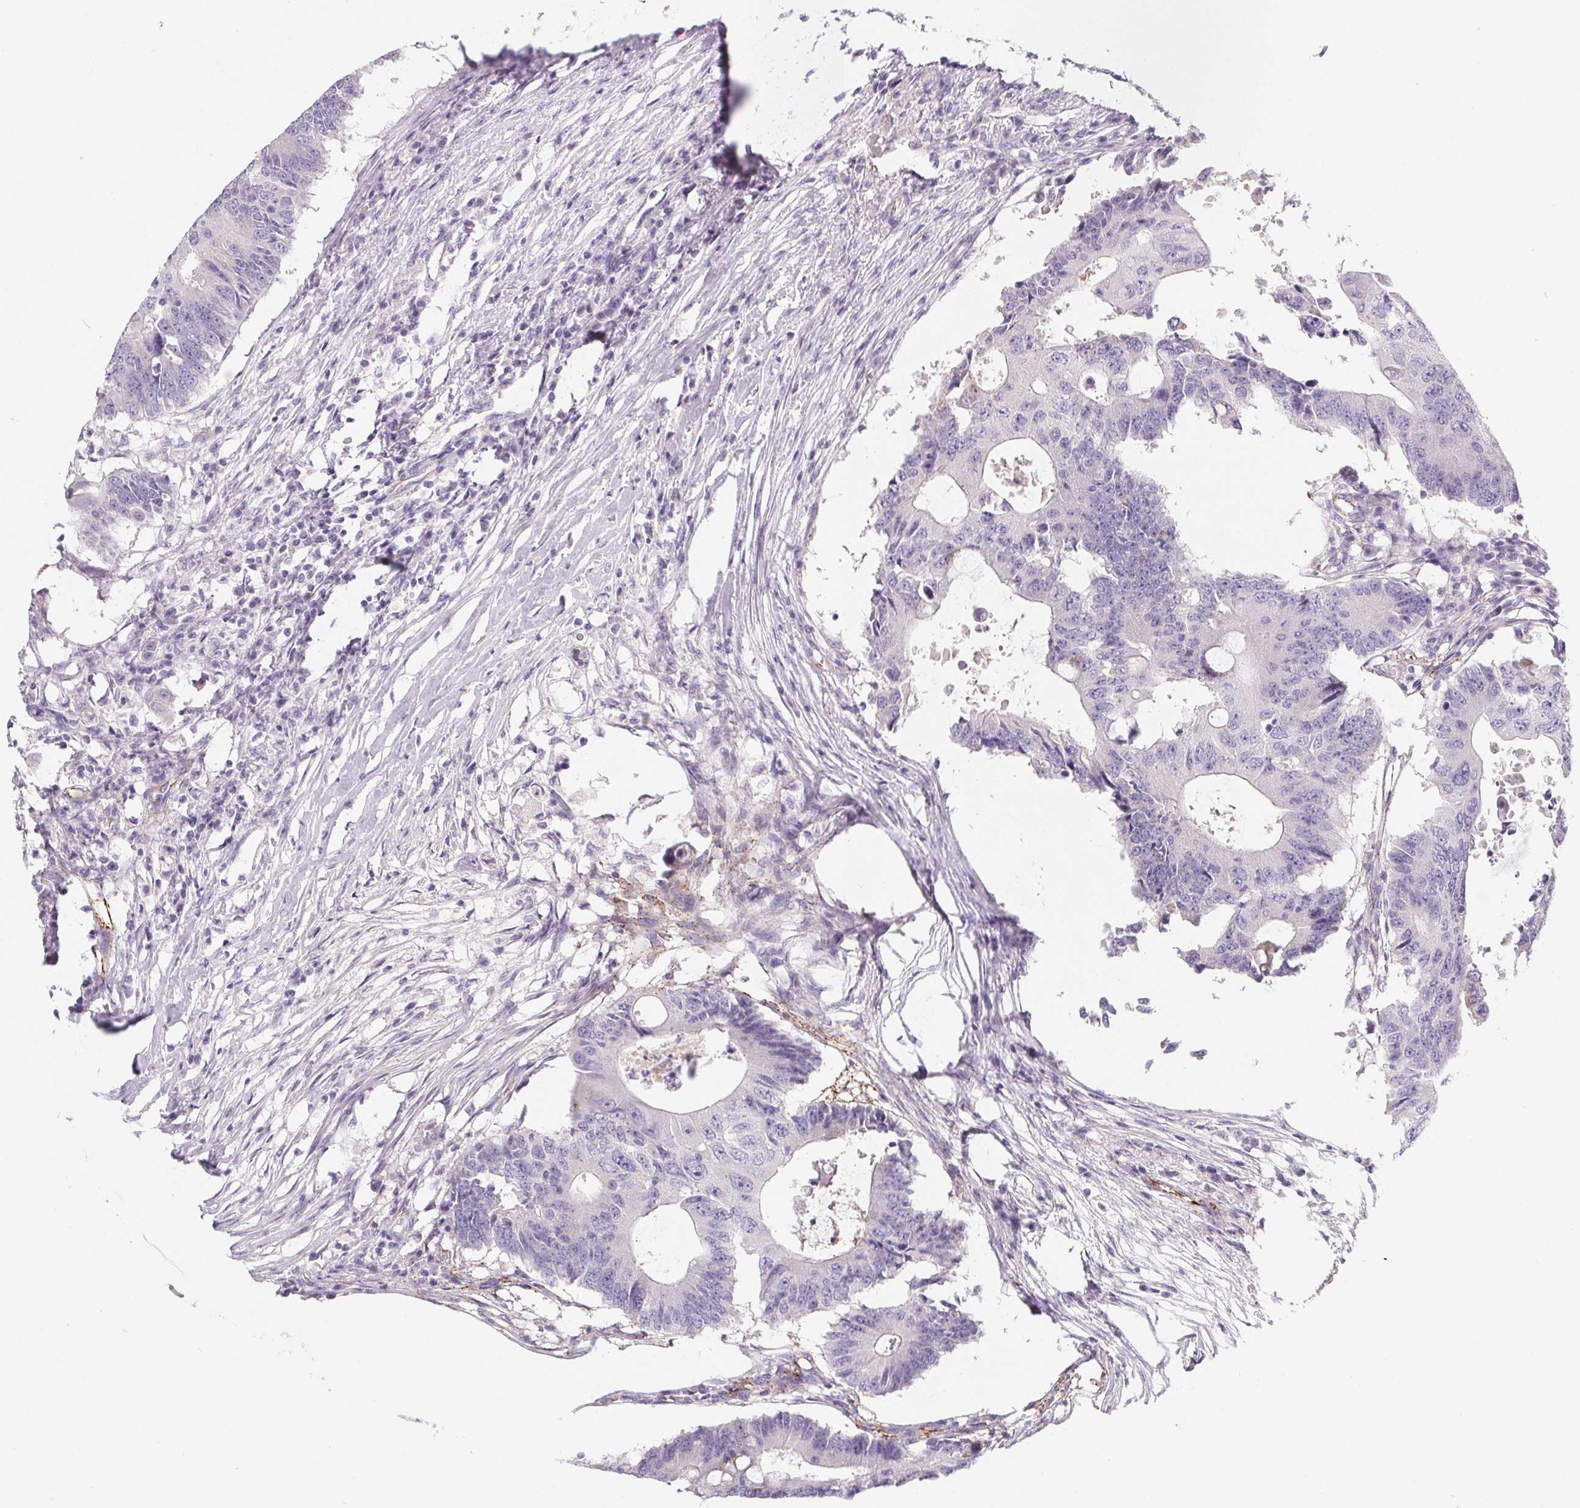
{"staining": {"intensity": "negative", "quantity": "none", "location": "none"}, "tissue": "colorectal cancer", "cell_type": "Tumor cells", "image_type": "cancer", "snomed": [{"axis": "morphology", "description": "Adenocarcinoma, NOS"}, {"axis": "topography", "description": "Colon"}], "caption": "Tumor cells show no significant protein staining in adenocarcinoma (colorectal).", "gene": "LPA", "patient": {"sex": "male", "age": 71}}